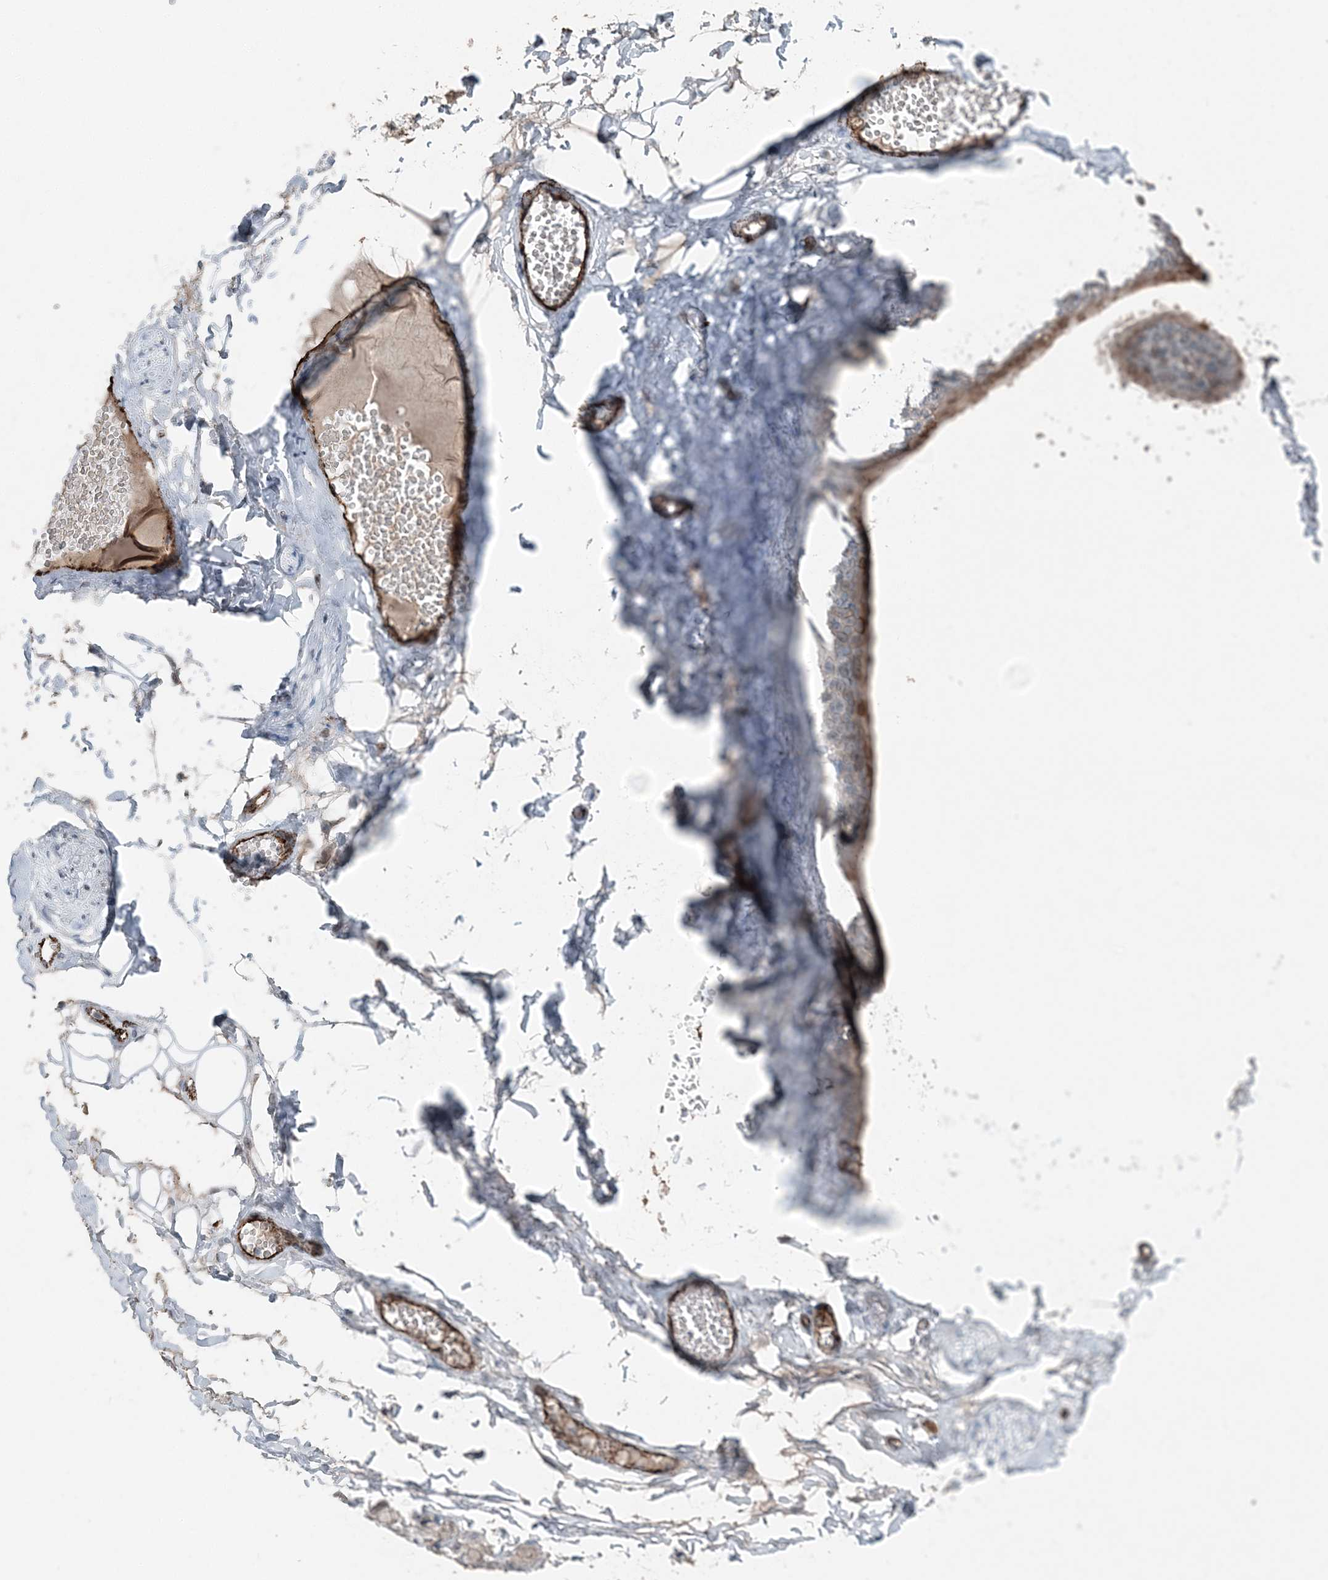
{"staining": {"intensity": "negative", "quantity": "none", "location": "none"}, "tissue": "adipose tissue", "cell_type": "Adipocytes", "image_type": "normal", "snomed": [{"axis": "morphology", "description": "Normal tissue, NOS"}, {"axis": "morphology", "description": "Inflammation, NOS"}, {"axis": "topography", "description": "Salivary gland"}, {"axis": "topography", "description": "Peripheral nerve tissue"}], "caption": "An image of adipose tissue stained for a protein reveals no brown staining in adipocytes.", "gene": "ELOVL7", "patient": {"sex": "female", "age": 75}}